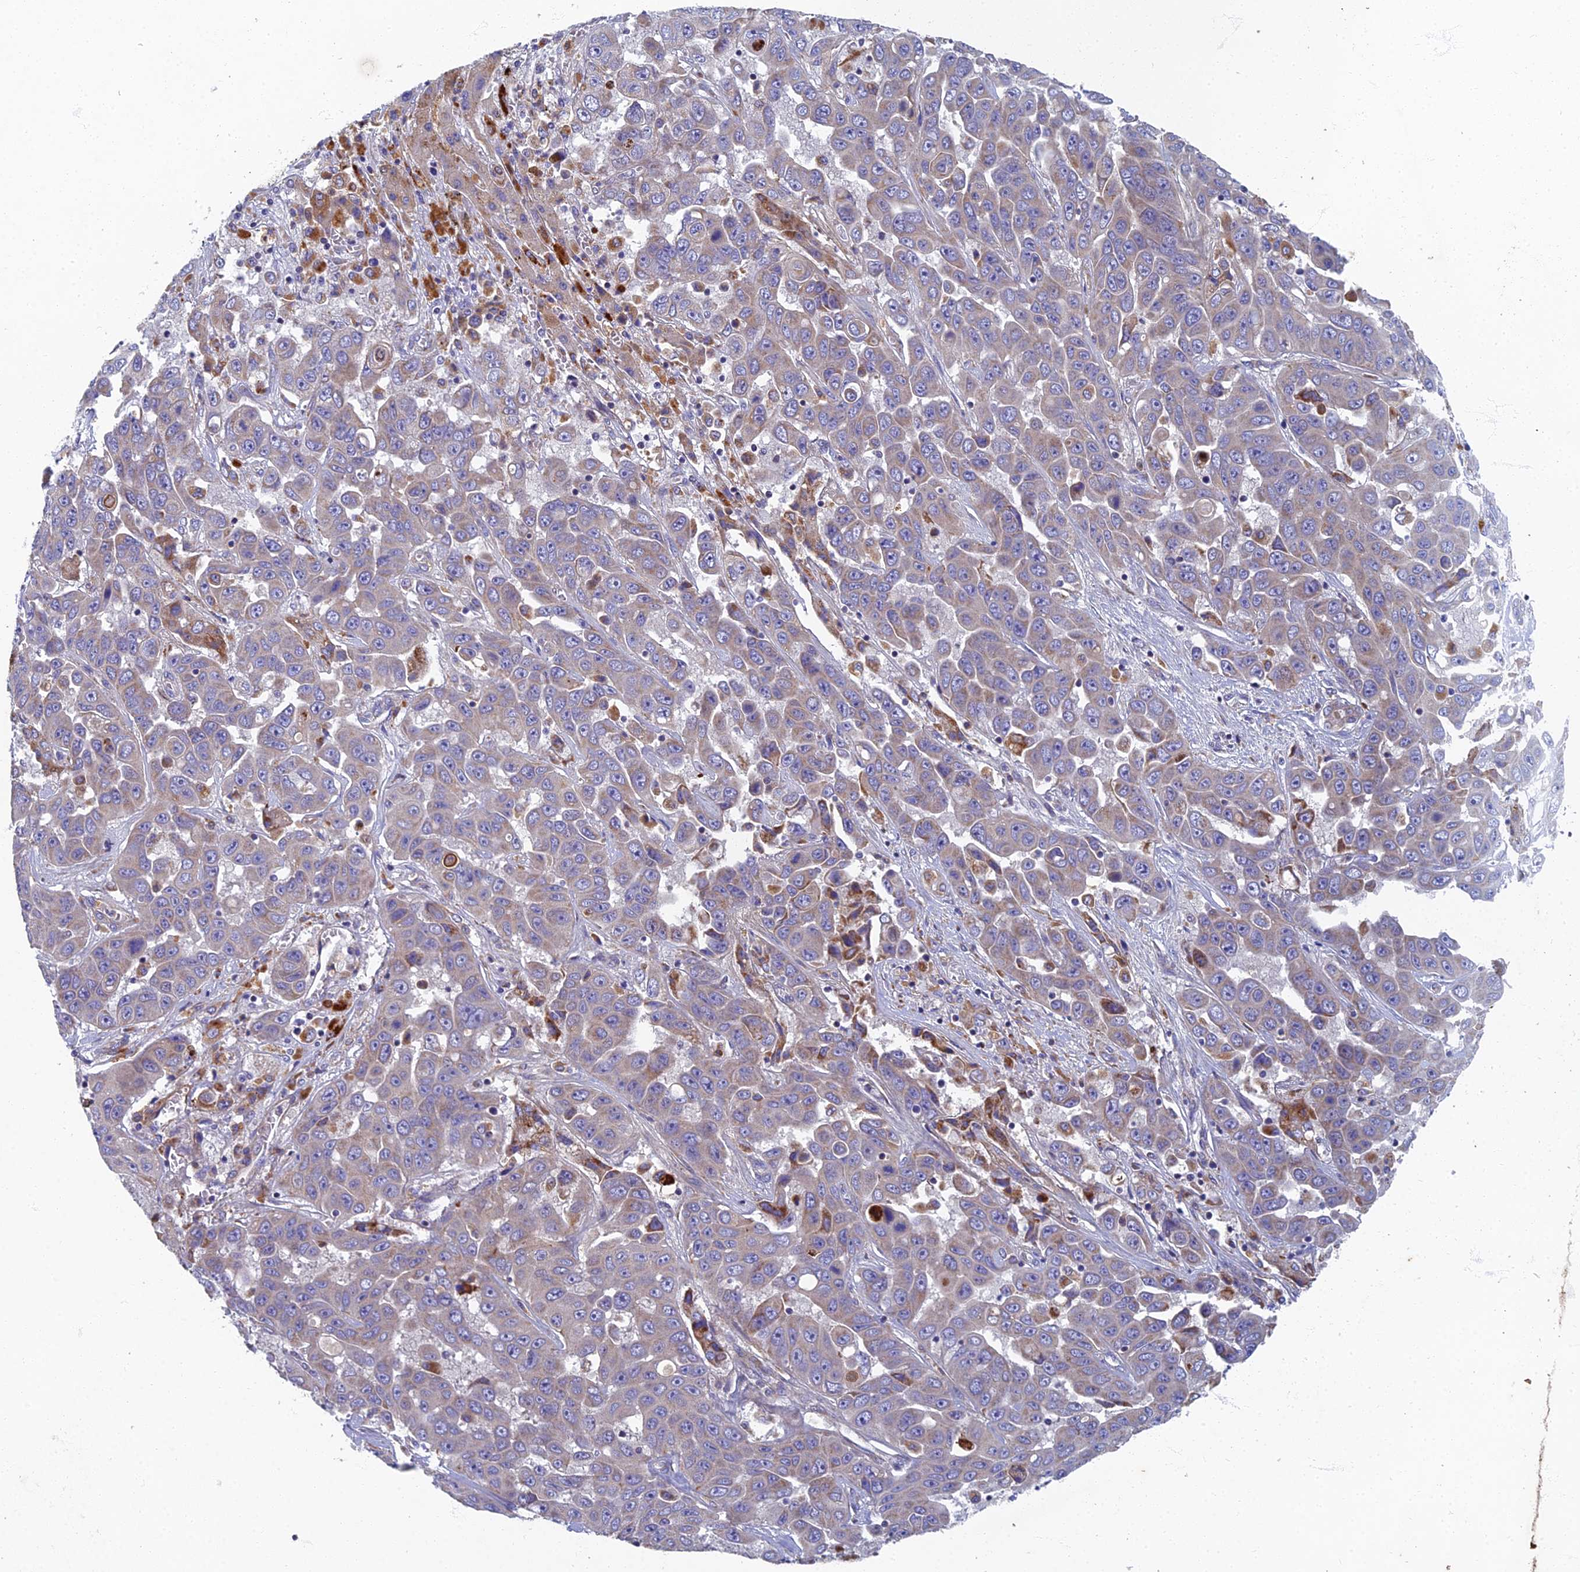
{"staining": {"intensity": "weak", "quantity": "<25%", "location": "cytoplasmic/membranous"}, "tissue": "liver cancer", "cell_type": "Tumor cells", "image_type": "cancer", "snomed": [{"axis": "morphology", "description": "Cholangiocarcinoma"}, {"axis": "topography", "description": "Liver"}], "caption": "Liver cholangiocarcinoma was stained to show a protein in brown. There is no significant expression in tumor cells.", "gene": "RNASEK", "patient": {"sex": "female", "age": 52}}